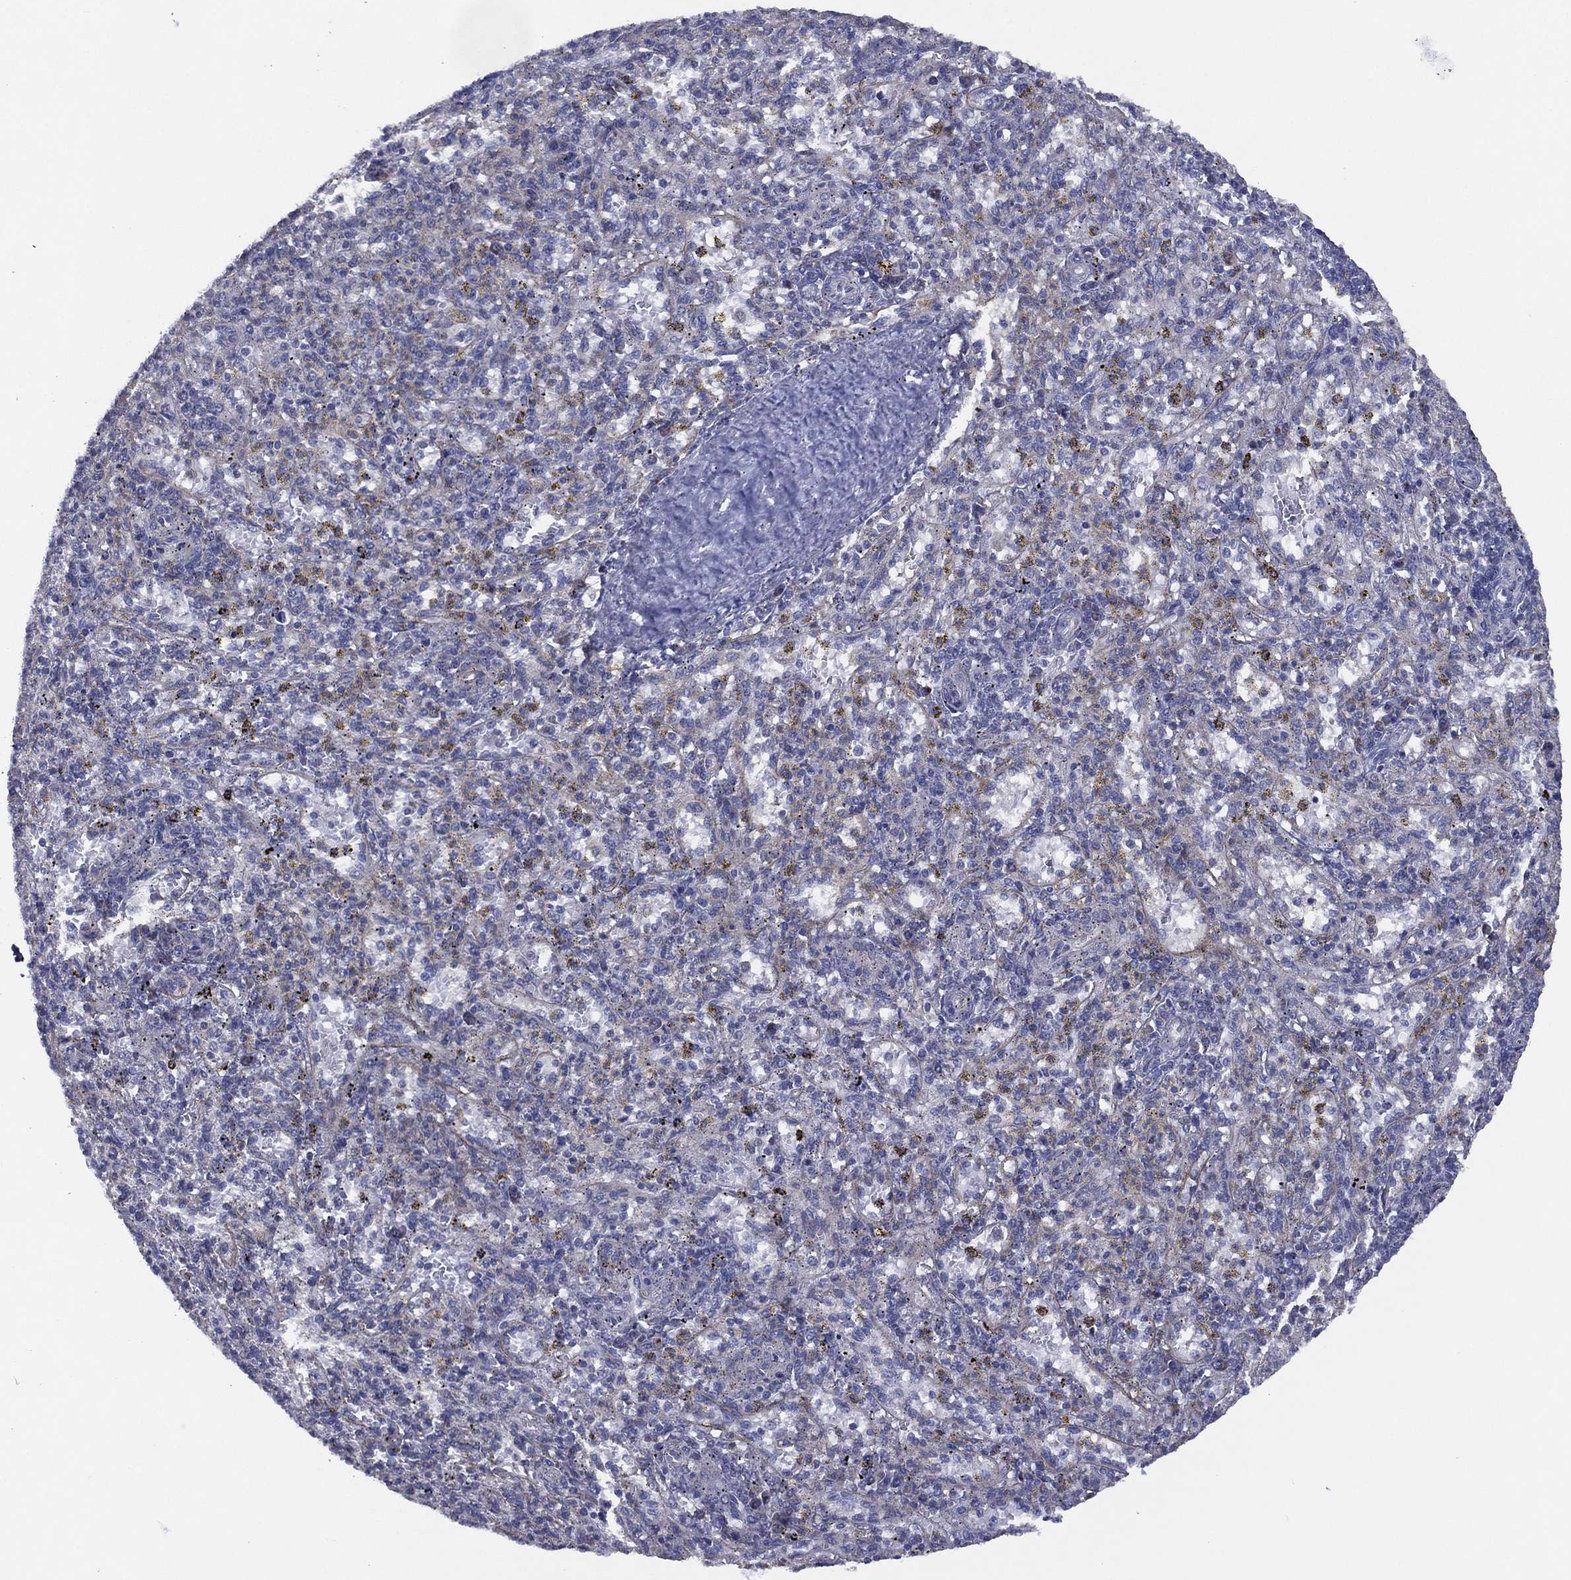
{"staining": {"intensity": "weak", "quantity": "<25%", "location": "cytoplasmic/membranous"}, "tissue": "spleen", "cell_type": "Cells in red pulp", "image_type": "normal", "snomed": [{"axis": "morphology", "description": "Normal tissue, NOS"}, {"axis": "topography", "description": "Spleen"}], "caption": "IHC of normal spleen shows no expression in cells in red pulp.", "gene": "ZNF223", "patient": {"sex": "male", "age": 60}}